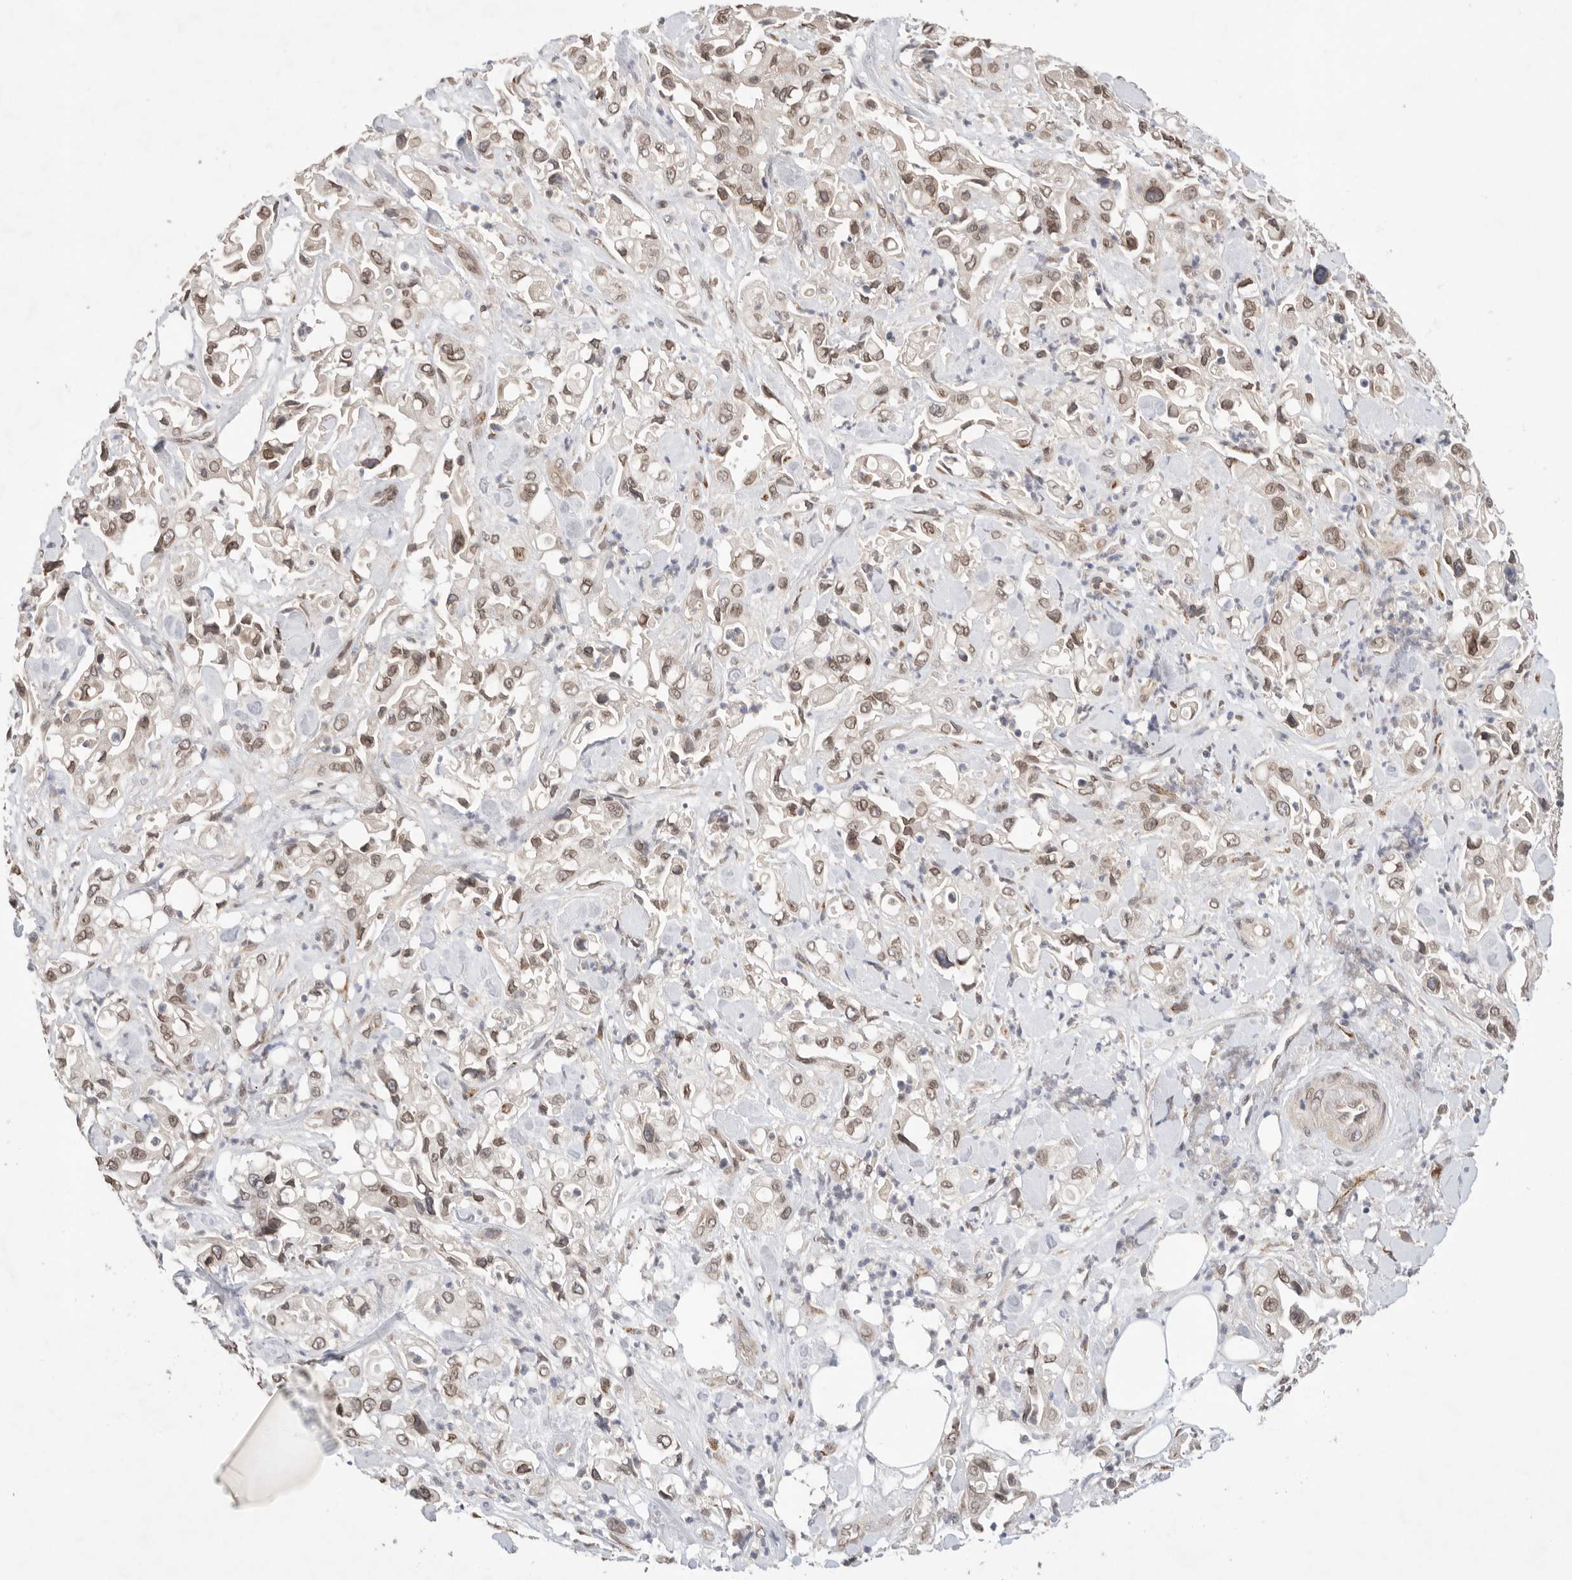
{"staining": {"intensity": "weak", "quantity": ">75%", "location": "nuclear"}, "tissue": "pancreatic cancer", "cell_type": "Tumor cells", "image_type": "cancer", "snomed": [{"axis": "morphology", "description": "Adenocarcinoma, NOS"}, {"axis": "topography", "description": "Pancreas"}], "caption": "Immunohistochemistry (IHC) of pancreatic cancer (adenocarcinoma) displays low levels of weak nuclear expression in about >75% of tumor cells. (Brightfield microscopy of DAB IHC at high magnification).", "gene": "LEMD3", "patient": {"sex": "male", "age": 70}}